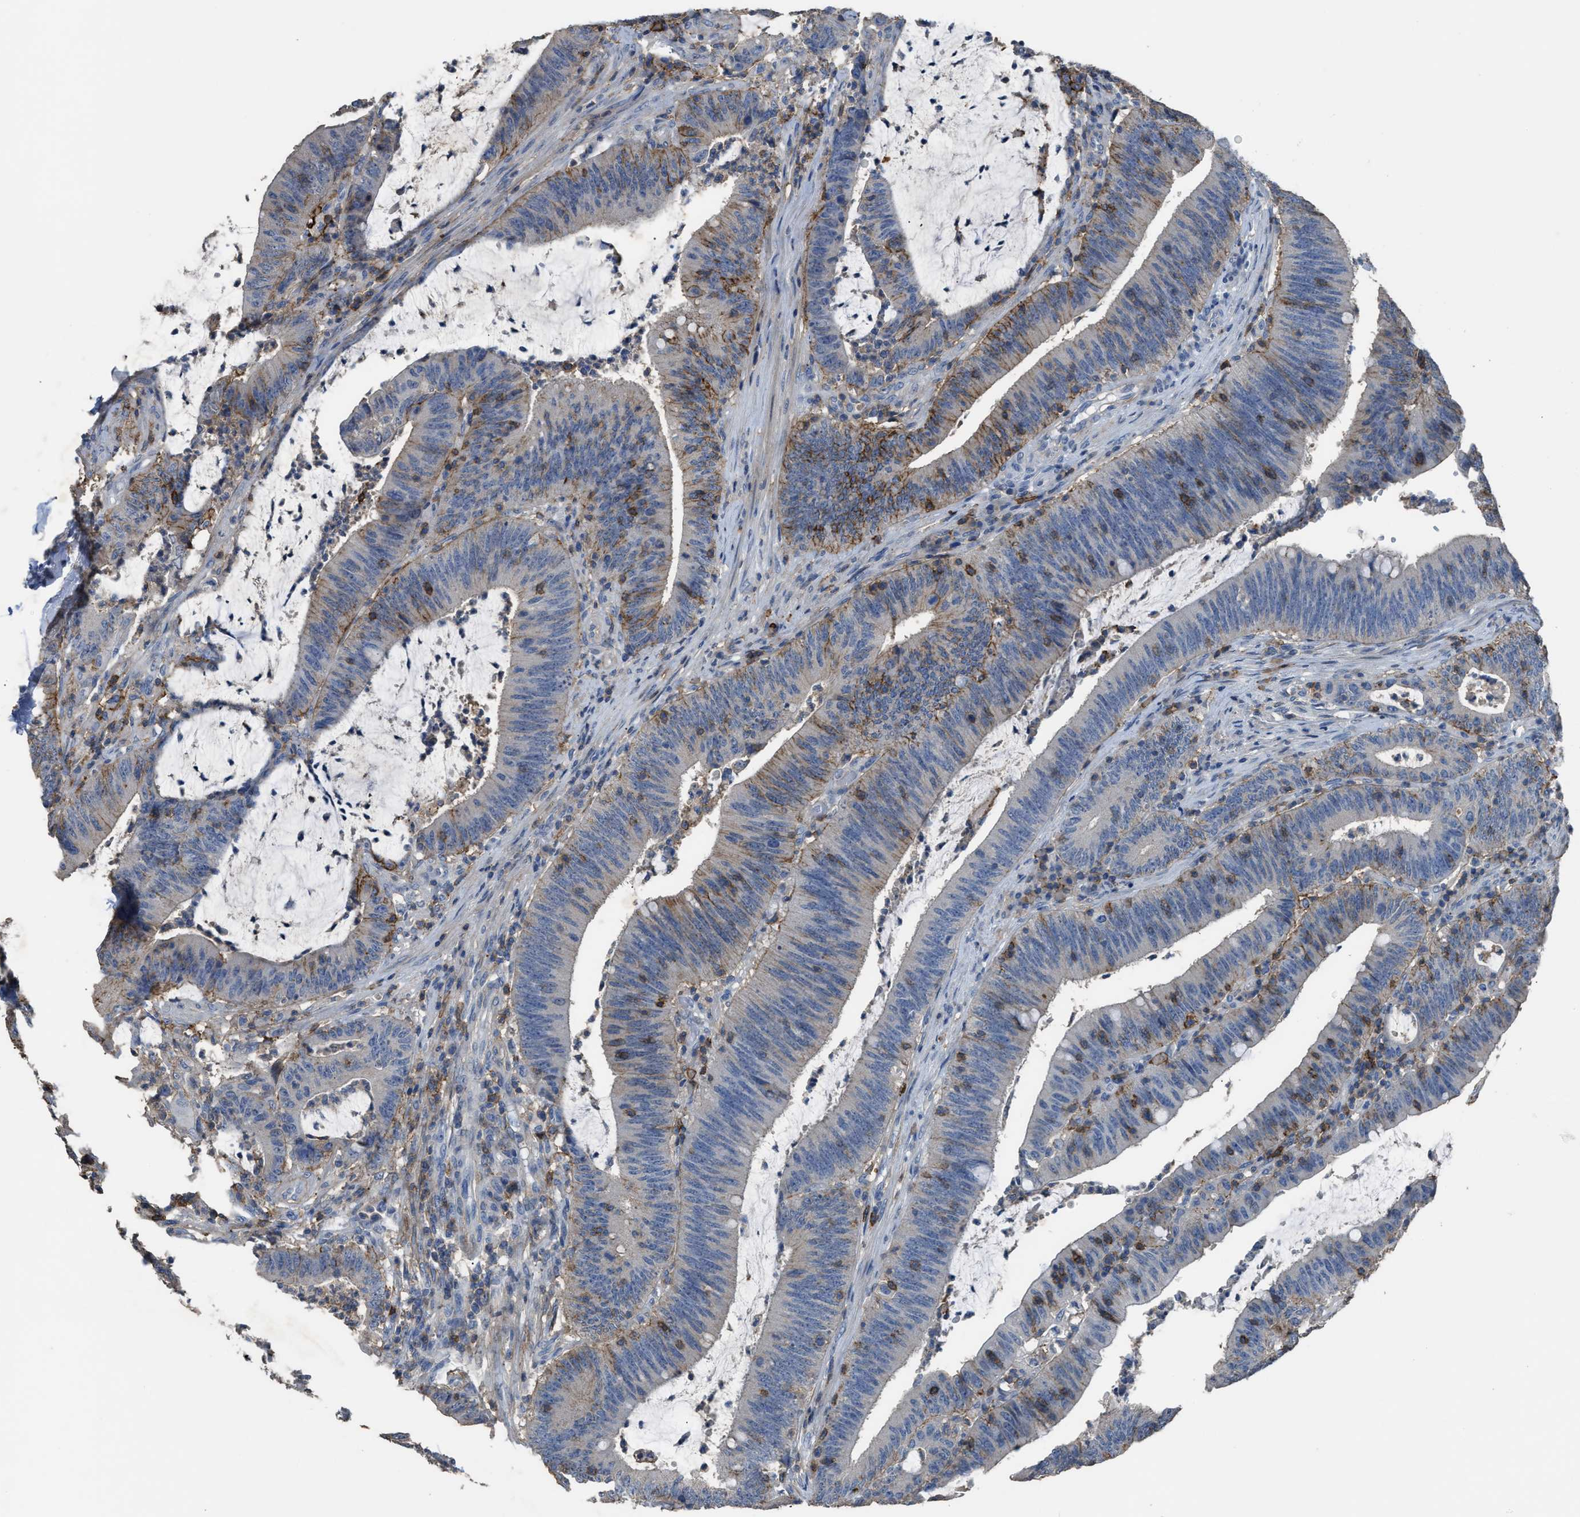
{"staining": {"intensity": "moderate", "quantity": "25%-75%", "location": "cytoplasmic/membranous"}, "tissue": "colorectal cancer", "cell_type": "Tumor cells", "image_type": "cancer", "snomed": [{"axis": "morphology", "description": "Normal tissue, NOS"}, {"axis": "morphology", "description": "Adenocarcinoma, NOS"}, {"axis": "topography", "description": "Rectum"}], "caption": "Colorectal cancer (adenocarcinoma) stained with a brown dye exhibits moderate cytoplasmic/membranous positive expression in about 25%-75% of tumor cells.", "gene": "OR51E1", "patient": {"sex": "female", "age": 66}}